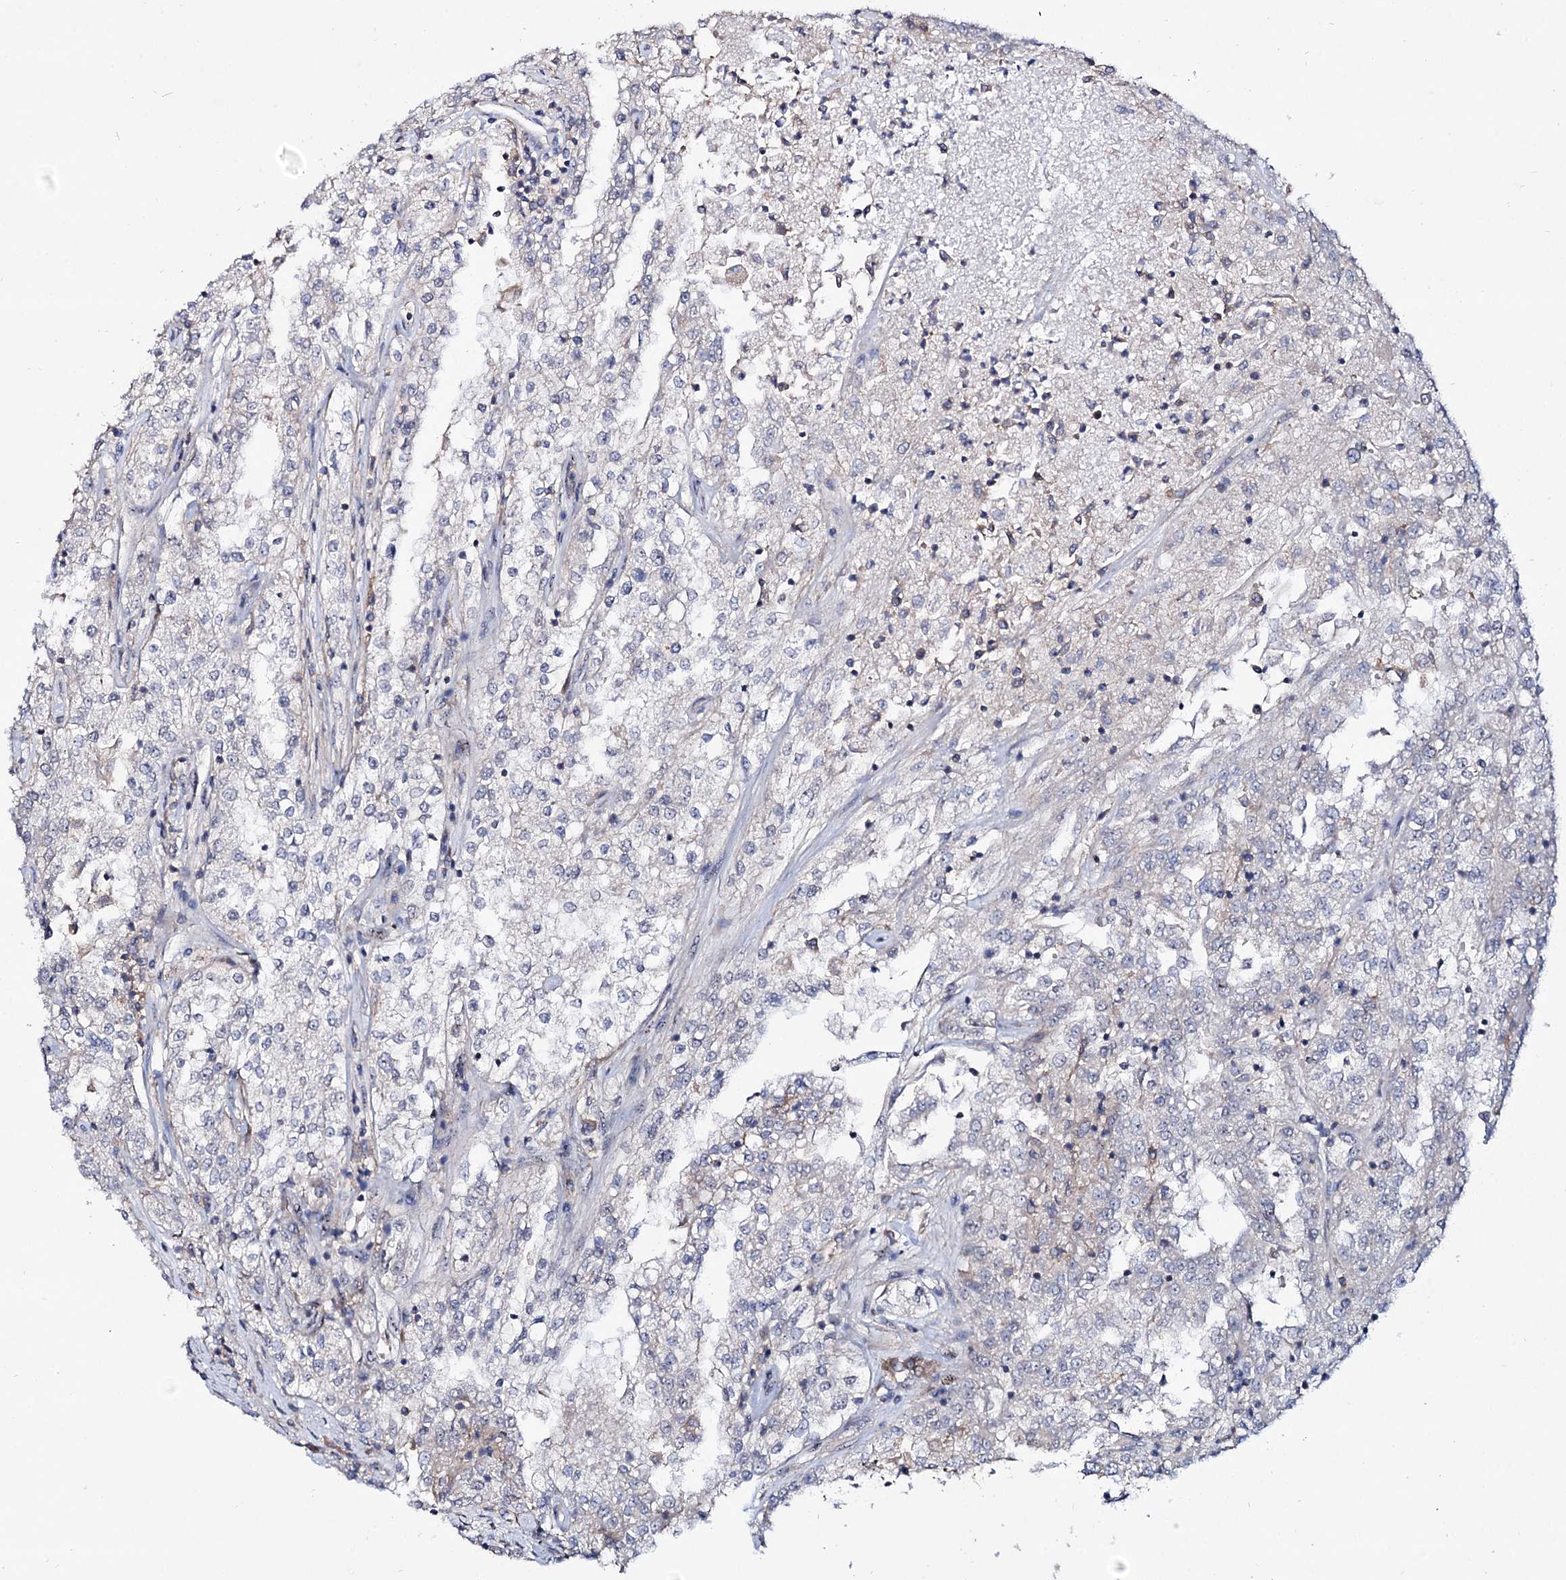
{"staining": {"intensity": "negative", "quantity": "none", "location": "none"}, "tissue": "renal cancer", "cell_type": "Tumor cells", "image_type": "cancer", "snomed": [{"axis": "morphology", "description": "Adenocarcinoma, NOS"}, {"axis": "topography", "description": "Kidney"}], "caption": "This is an IHC image of renal cancer (adenocarcinoma). There is no positivity in tumor cells.", "gene": "SEC24A", "patient": {"sex": "female", "age": 52}}